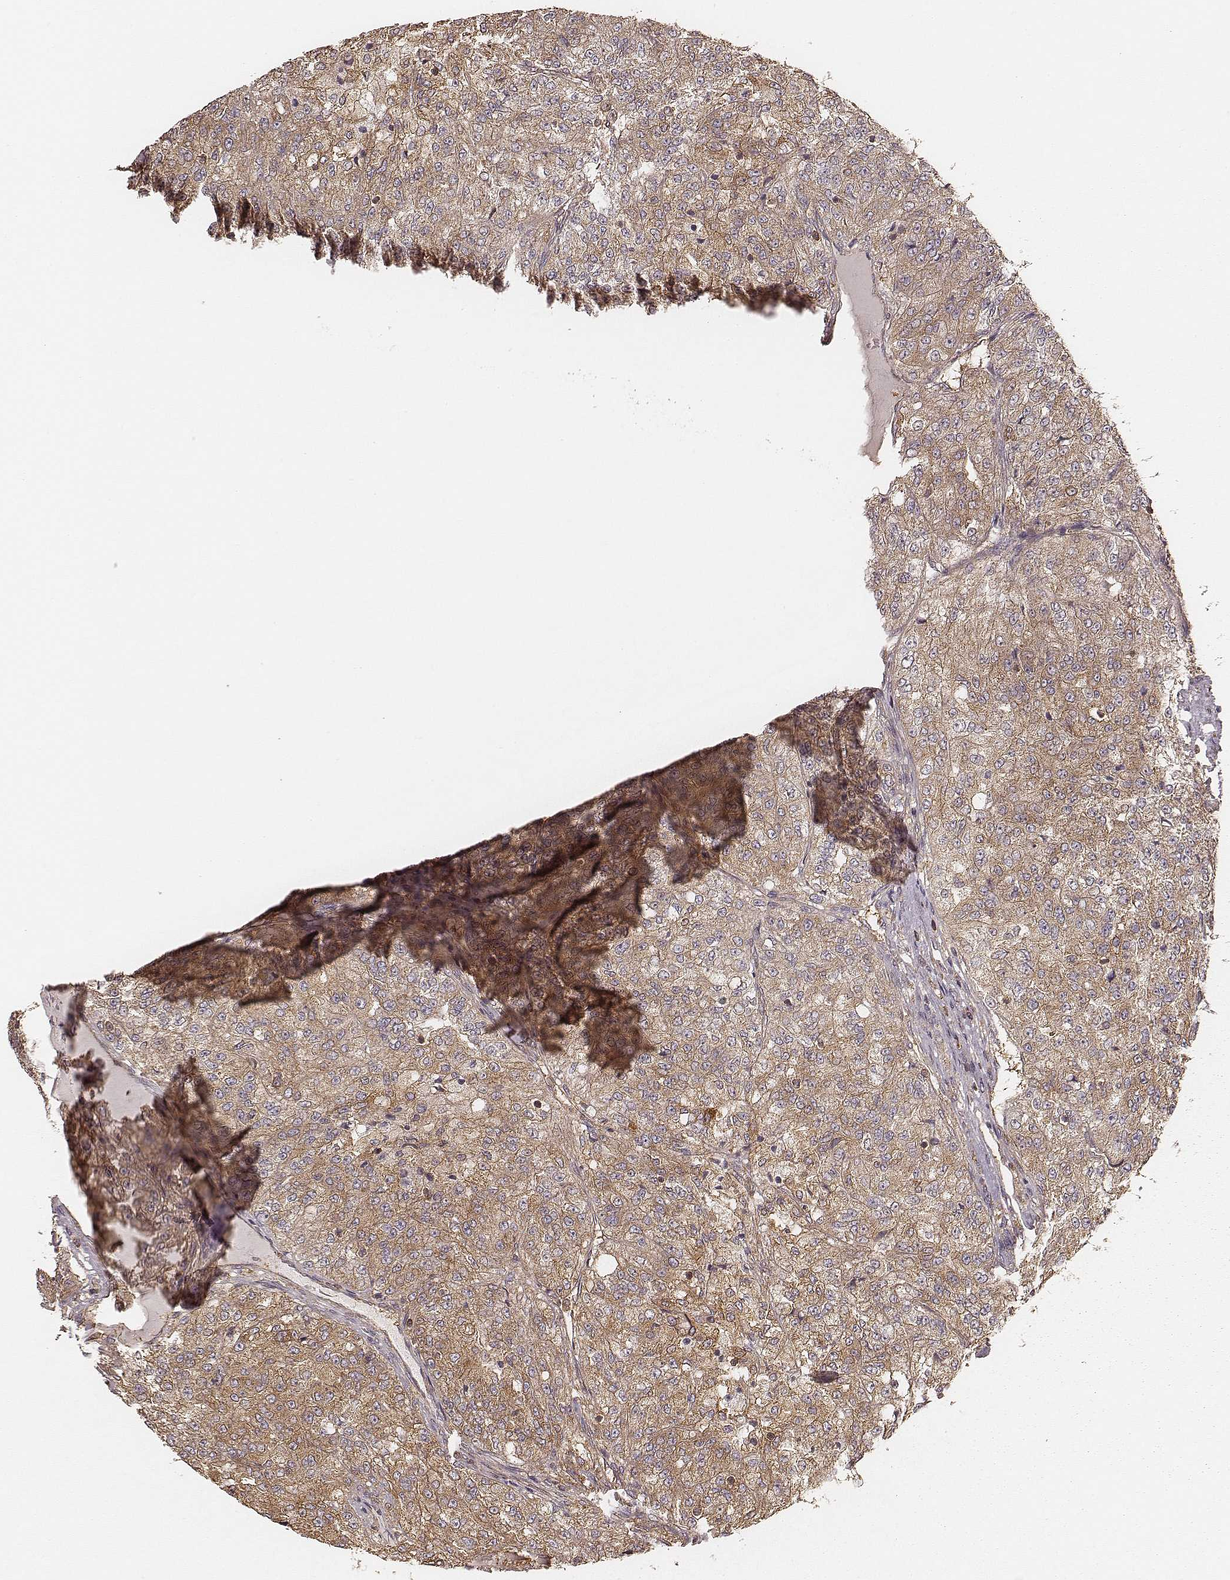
{"staining": {"intensity": "moderate", "quantity": ">75%", "location": "cytoplasmic/membranous"}, "tissue": "renal cancer", "cell_type": "Tumor cells", "image_type": "cancer", "snomed": [{"axis": "morphology", "description": "Adenocarcinoma, NOS"}, {"axis": "topography", "description": "Kidney"}], "caption": "Immunohistochemistry (IHC) histopathology image of renal cancer stained for a protein (brown), which exhibits medium levels of moderate cytoplasmic/membranous expression in about >75% of tumor cells.", "gene": "CARS1", "patient": {"sex": "female", "age": 63}}